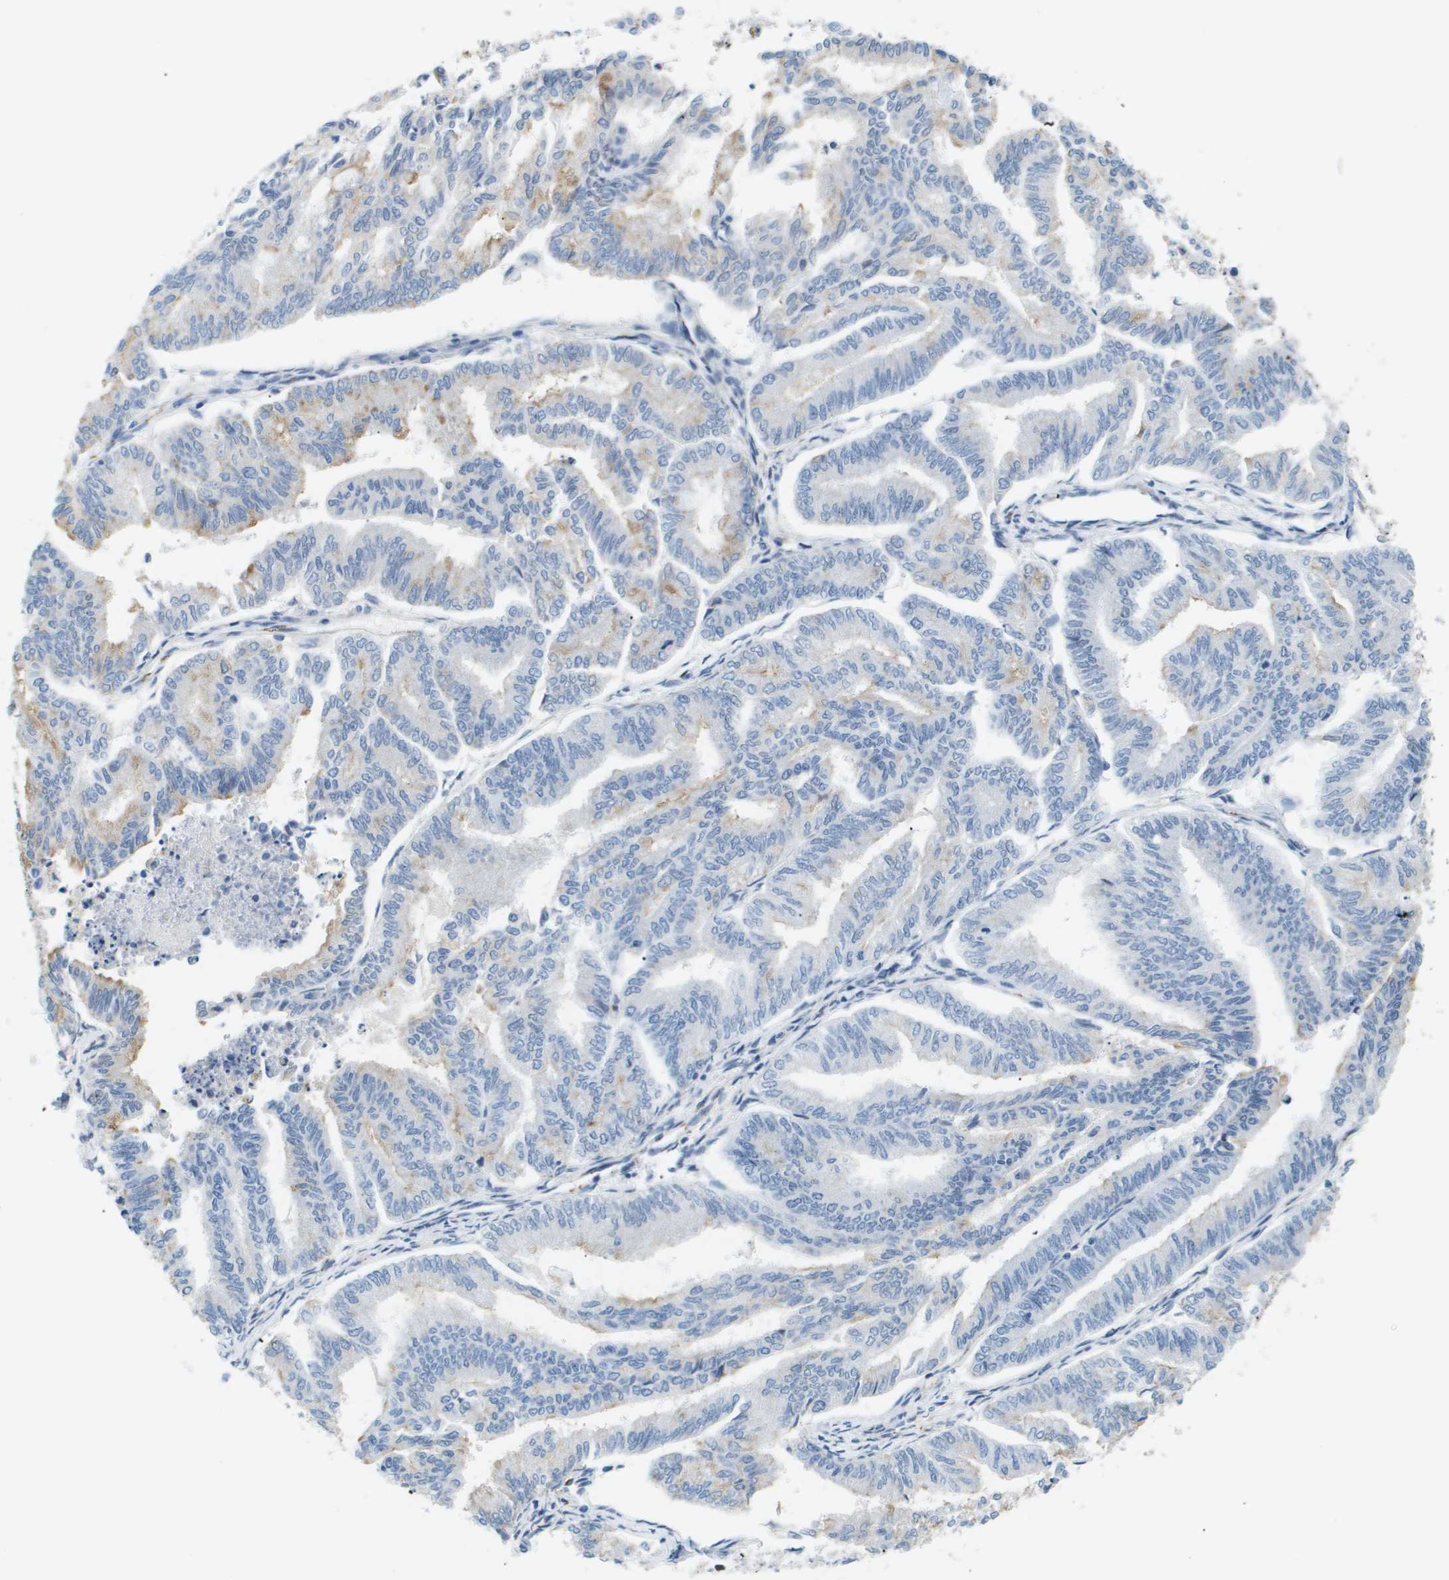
{"staining": {"intensity": "negative", "quantity": "none", "location": "none"}, "tissue": "endometrial cancer", "cell_type": "Tumor cells", "image_type": "cancer", "snomed": [{"axis": "morphology", "description": "Adenocarcinoma, NOS"}, {"axis": "topography", "description": "Endometrium"}], "caption": "This image is of endometrial adenocarcinoma stained with IHC to label a protein in brown with the nuclei are counter-stained blue. There is no positivity in tumor cells.", "gene": "OTUD5", "patient": {"sex": "female", "age": 79}}